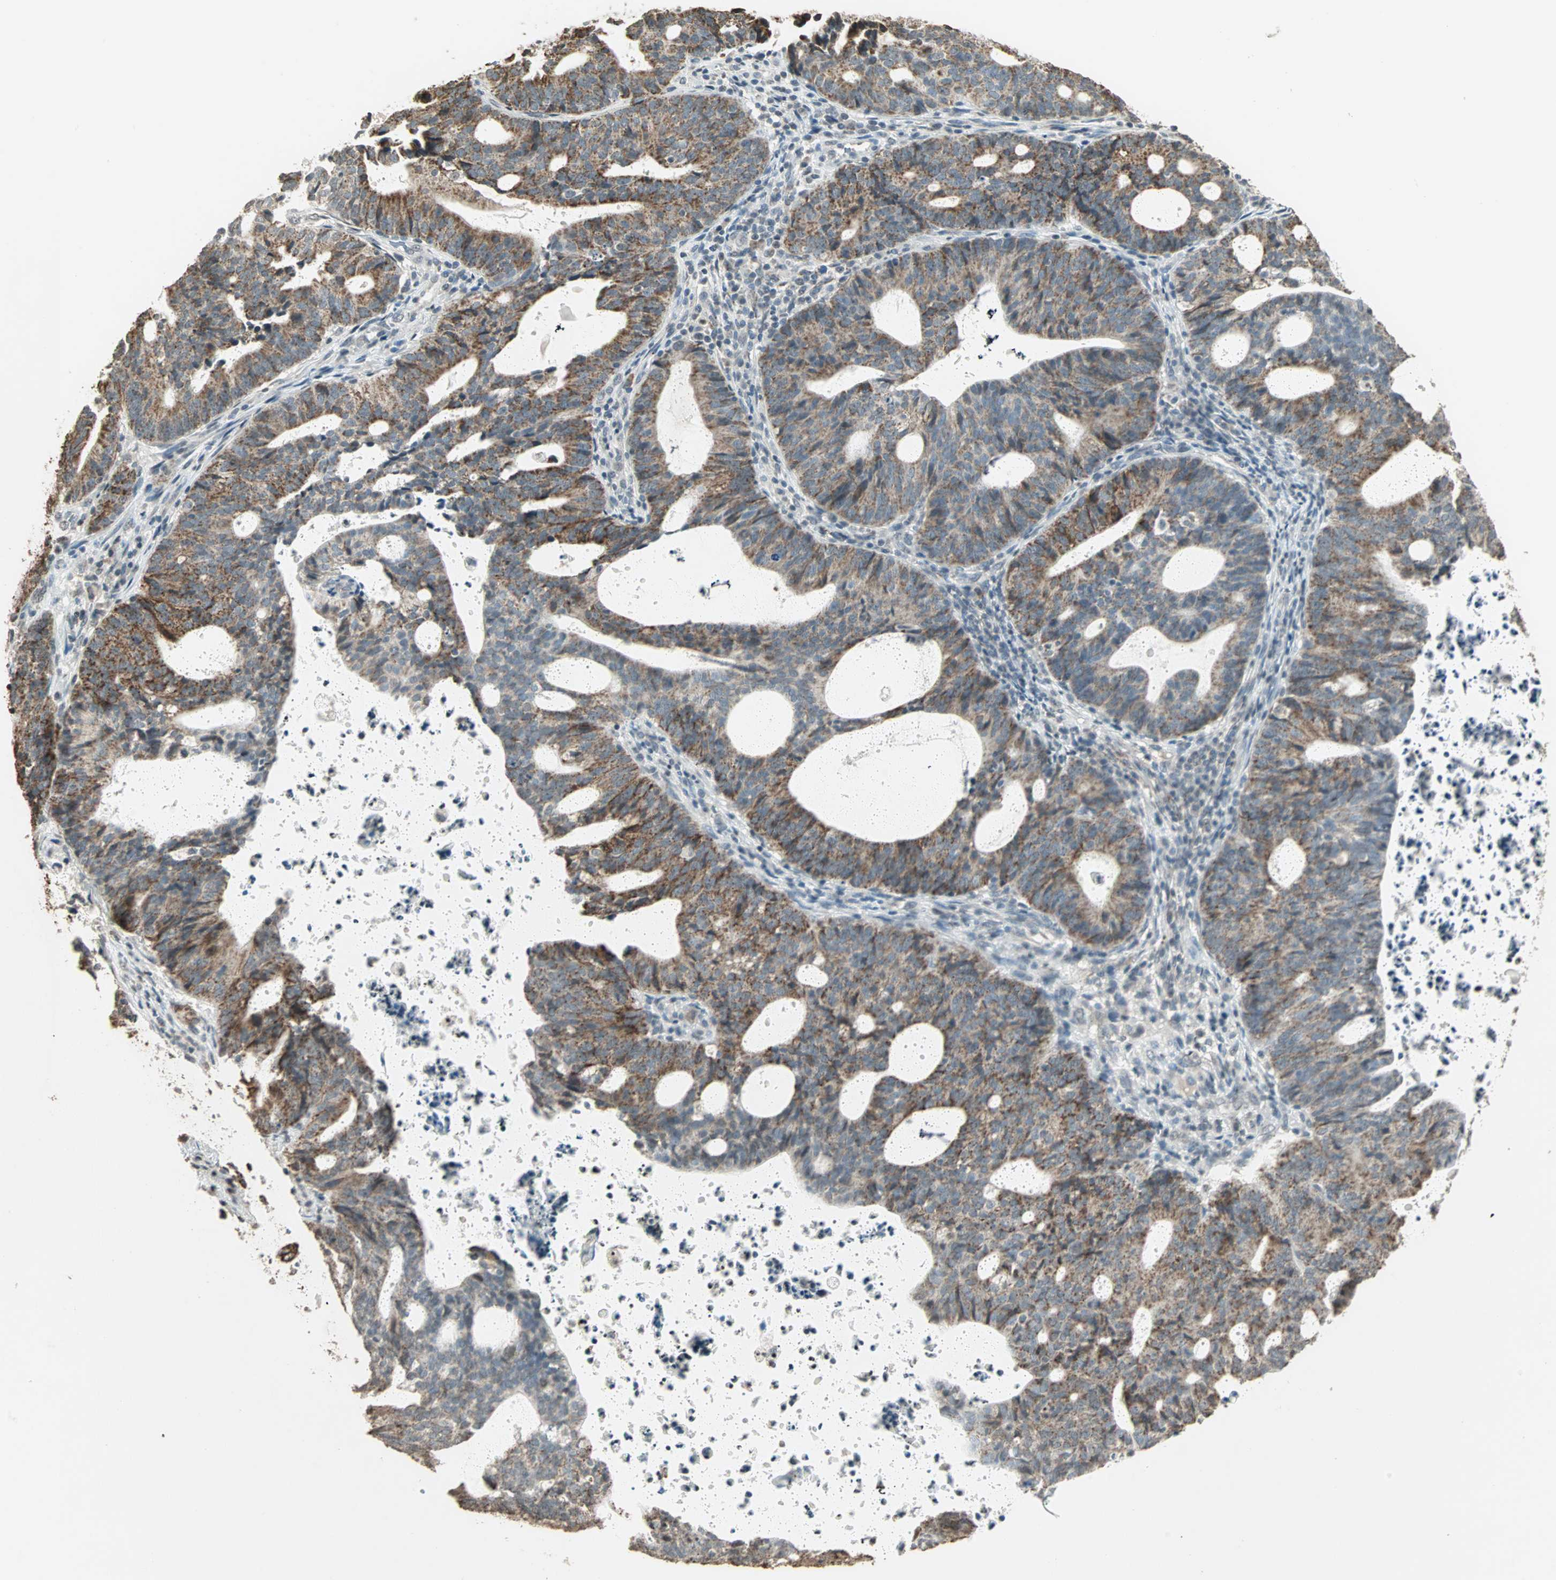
{"staining": {"intensity": "moderate", "quantity": "25%-75%", "location": "cytoplasmic/membranous"}, "tissue": "endometrial cancer", "cell_type": "Tumor cells", "image_type": "cancer", "snomed": [{"axis": "morphology", "description": "Adenocarcinoma, NOS"}, {"axis": "topography", "description": "Uterus"}], "caption": "This image shows immunohistochemistry (IHC) staining of human adenocarcinoma (endometrial), with medium moderate cytoplasmic/membranous positivity in about 25%-75% of tumor cells.", "gene": "PRELID1", "patient": {"sex": "female", "age": 83}}